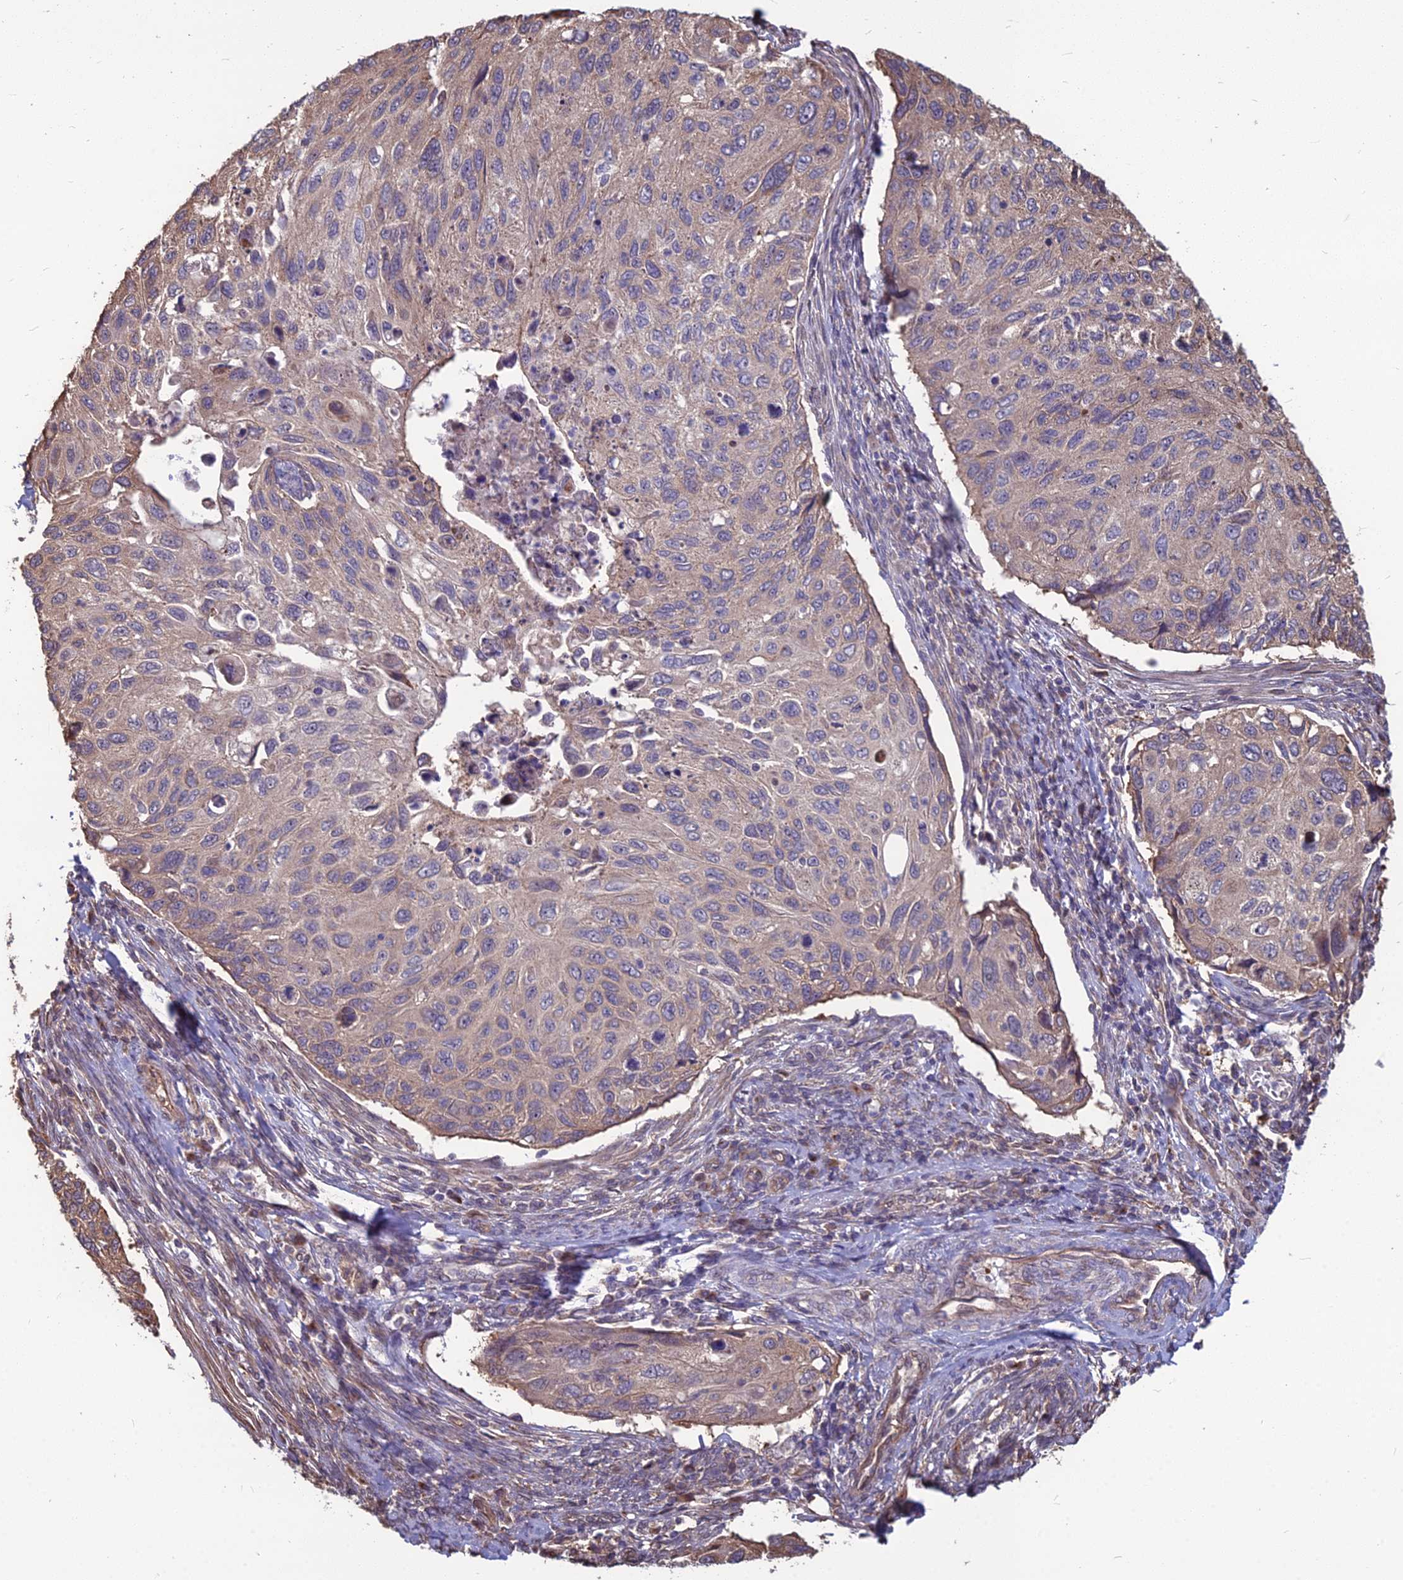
{"staining": {"intensity": "moderate", "quantity": "<25%", "location": "cytoplasmic/membranous"}, "tissue": "cervical cancer", "cell_type": "Tumor cells", "image_type": "cancer", "snomed": [{"axis": "morphology", "description": "Squamous cell carcinoma, NOS"}, {"axis": "topography", "description": "Cervix"}], "caption": "Protein staining shows moderate cytoplasmic/membranous staining in about <25% of tumor cells in squamous cell carcinoma (cervical). (brown staining indicates protein expression, while blue staining denotes nuclei).", "gene": "LSM6", "patient": {"sex": "female", "age": 70}}